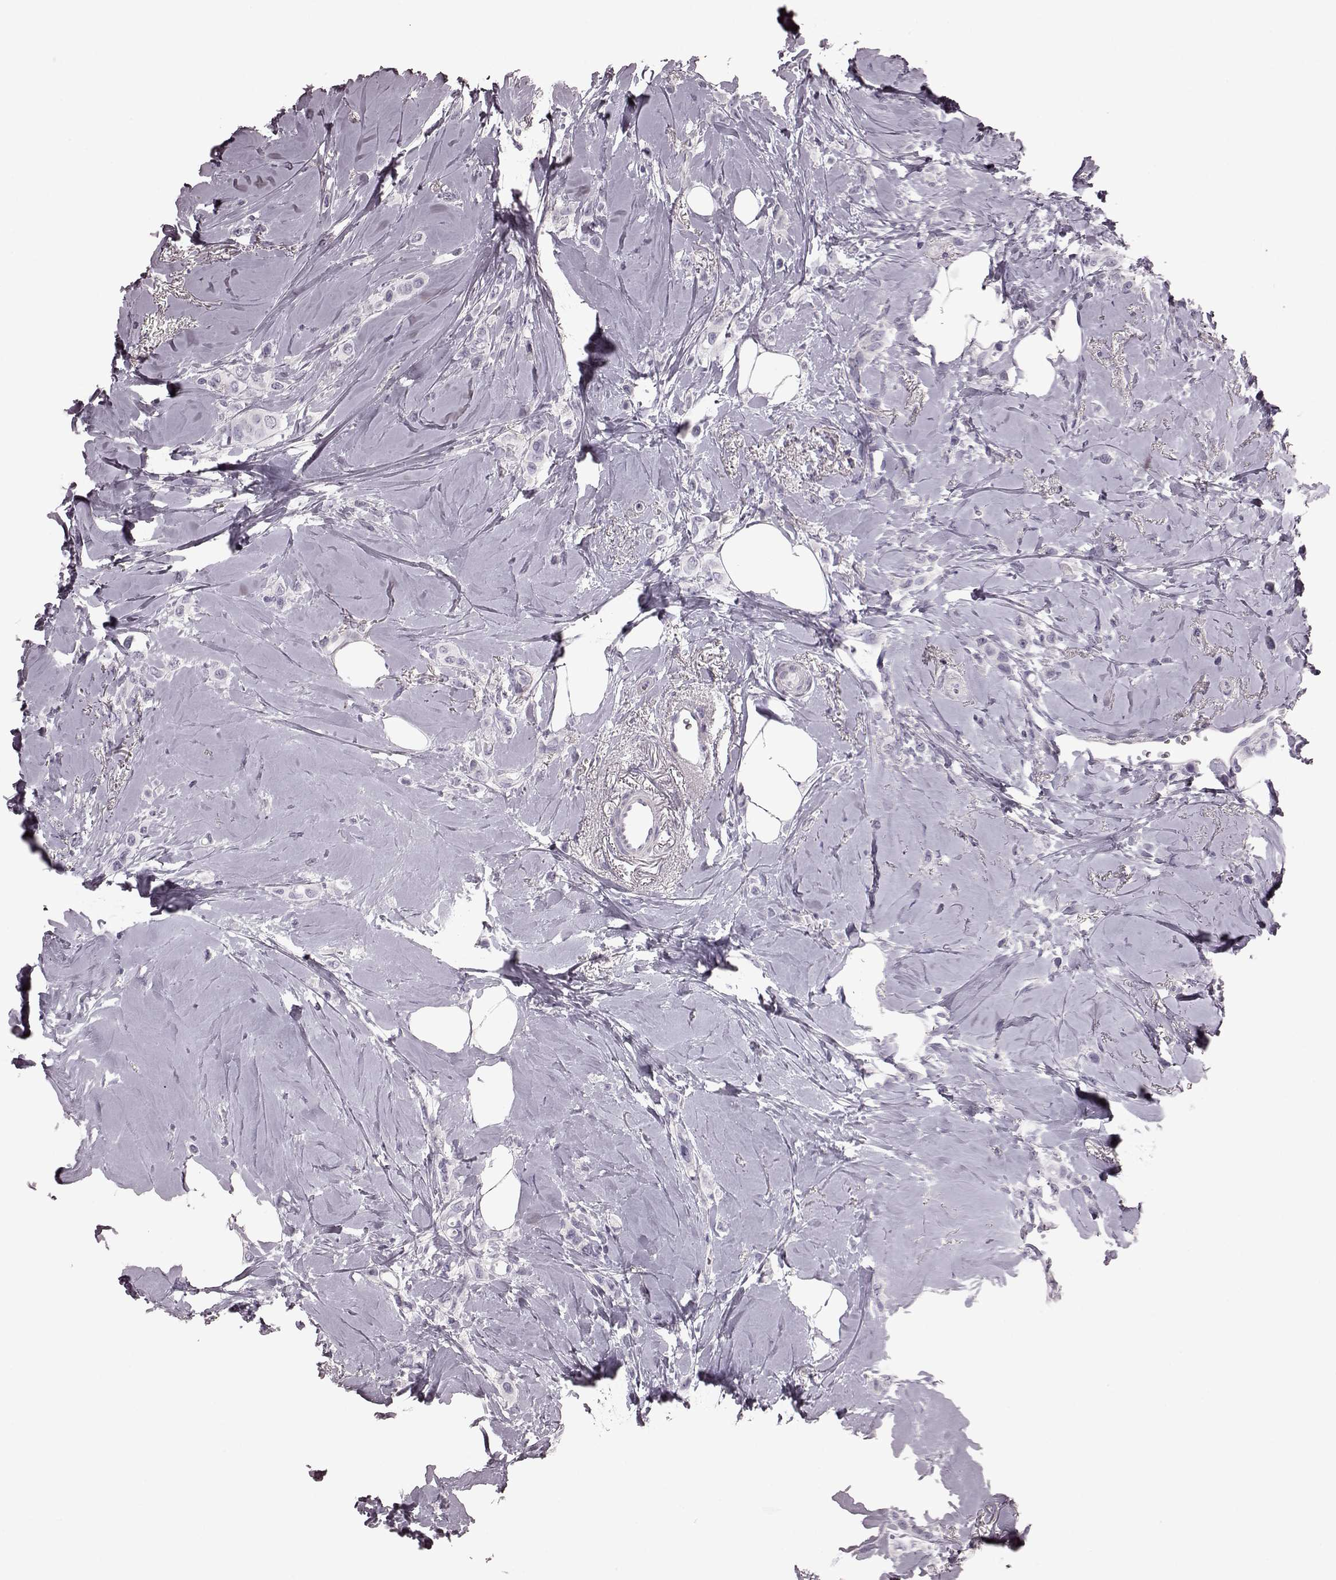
{"staining": {"intensity": "negative", "quantity": "none", "location": "none"}, "tissue": "breast cancer", "cell_type": "Tumor cells", "image_type": "cancer", "snomed": [{"axis": "morphology", "description": "Lobular carcinoma"}, {"axis": "topography", "description": "Breast"}], "caption": "Protein analysis of lobular carcinoma (breast) reveals no significant positivity in tumor cells.", "gene": "CRYBA2", "patient": {"sex": "female", "age": 66}}